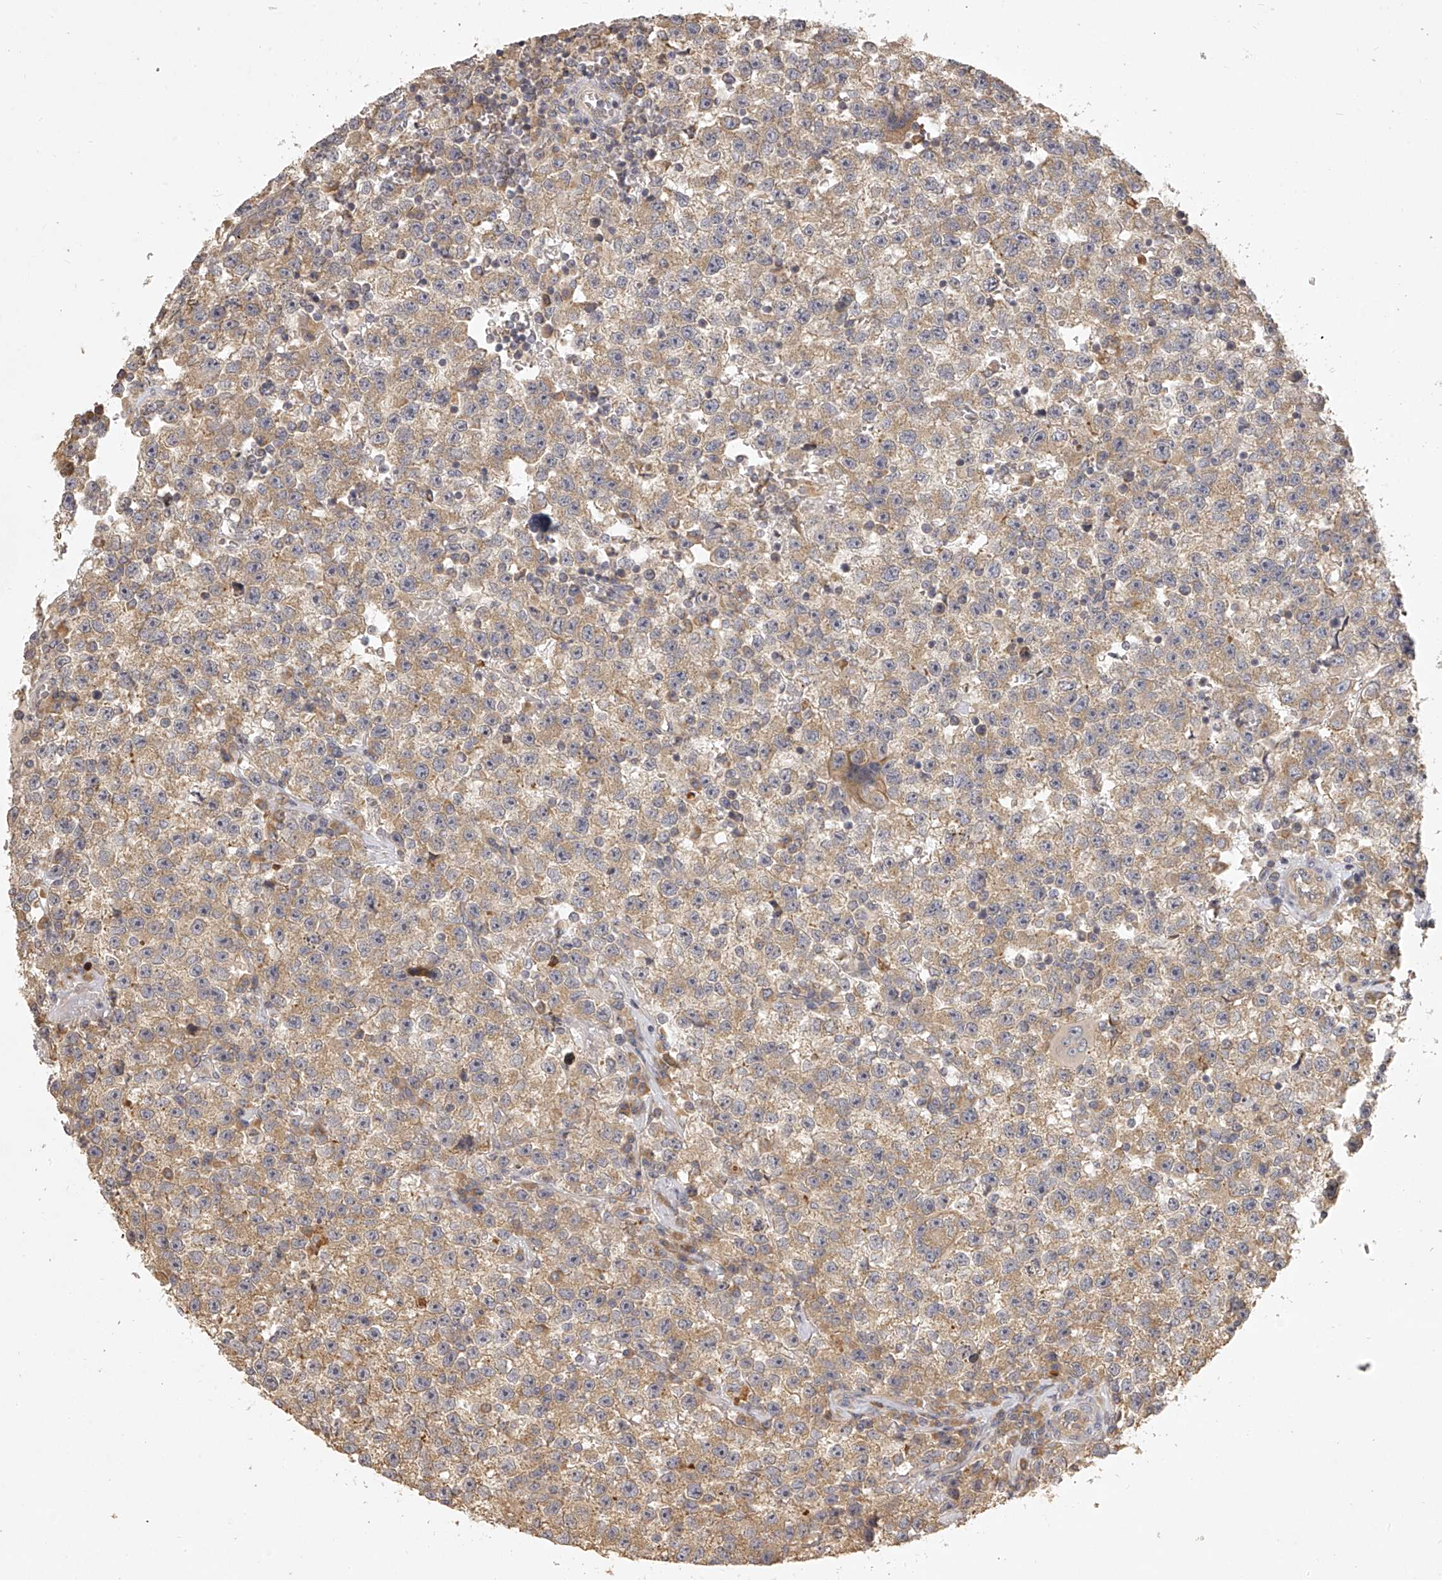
{"staining": {"intensity": "moderate", "quantity": ">75%", "location": "cytoplasmic/membranous"}, "tissue": "testis cancer", "cell_type": "Tumor cells", "image_type": "cancer", "snomed": [{"axis": "morphology", "description": "Seminoma, NOS"}, {"axis": "topography", "description": "Testis"}], "caption": "Protein expression analysis of human testis cancer reveals moderate cytoplasmic/membranous staining in about >75% of tumor cells.", "gene": "DOCK9", "patient": {"sex": "male", "age": 22}}